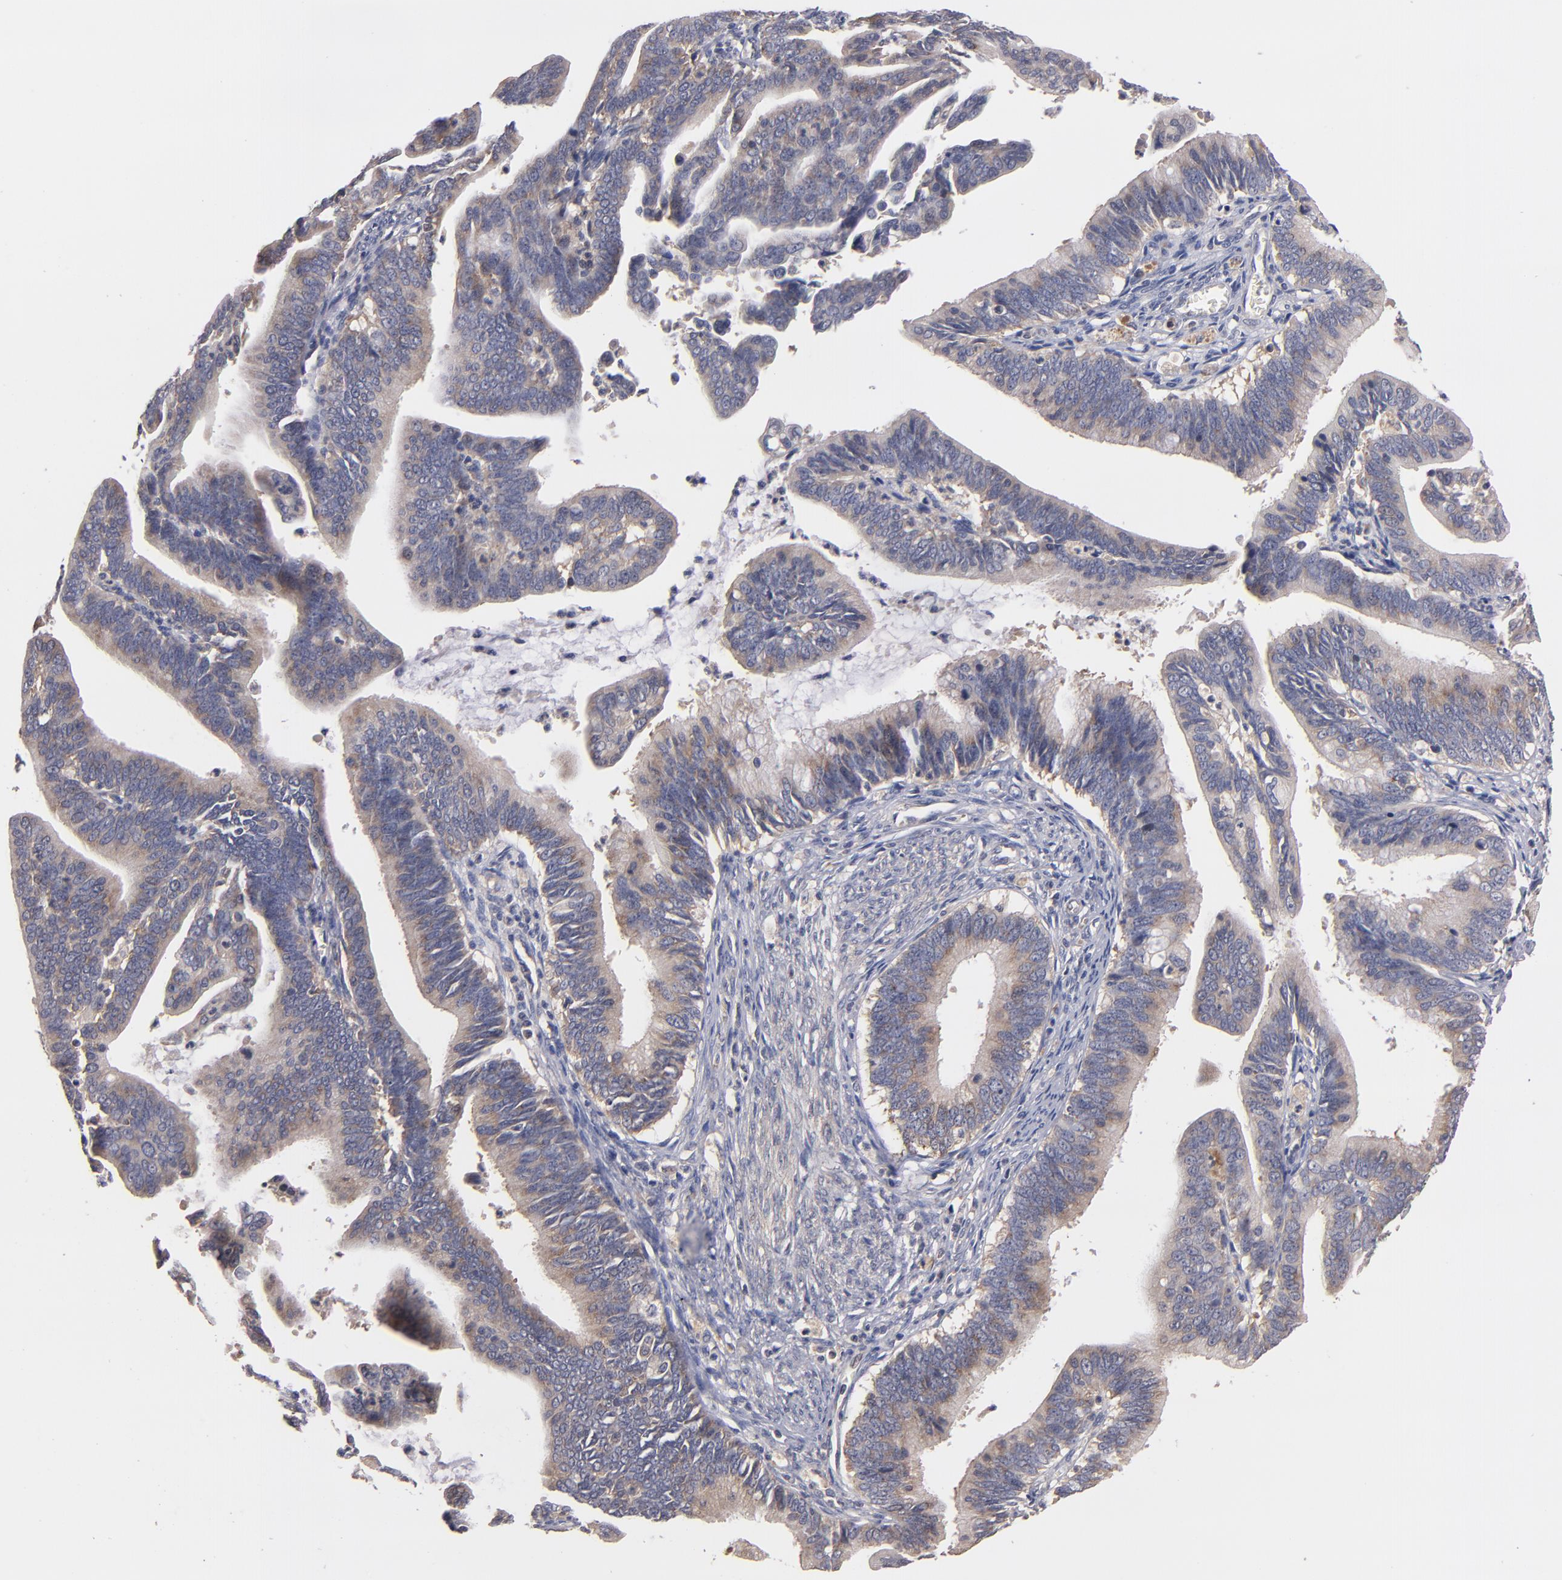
{"staining": {"intensity": "moderate", "quantity": "25%-75%", "location": "cytoplasmic/membranous"}, "tissue": "cervical cancer", "cell_type": "Tumor cells", "image_type": "cancer", "snomed": [{"axis": "morphology", "description": "Adenocarcinoma, NOS"}, {"axis": "topography", "description": "Cervix"}], "caption": "Adenocarcinoma (cervical) was stained to show a protein in brown. There is medium levels of moderate cytoplasmic/membranous expression in approximately 25%-75% of tumor cells. The protein of interest is stained brown, and the nuclei are stained in blue (DAB (3,3'-diaminobenzidine) IHC with brightfield microscopy, high magnification).", "gene": "UPF3B", "patient": {"sex": "female", "age": 47}}